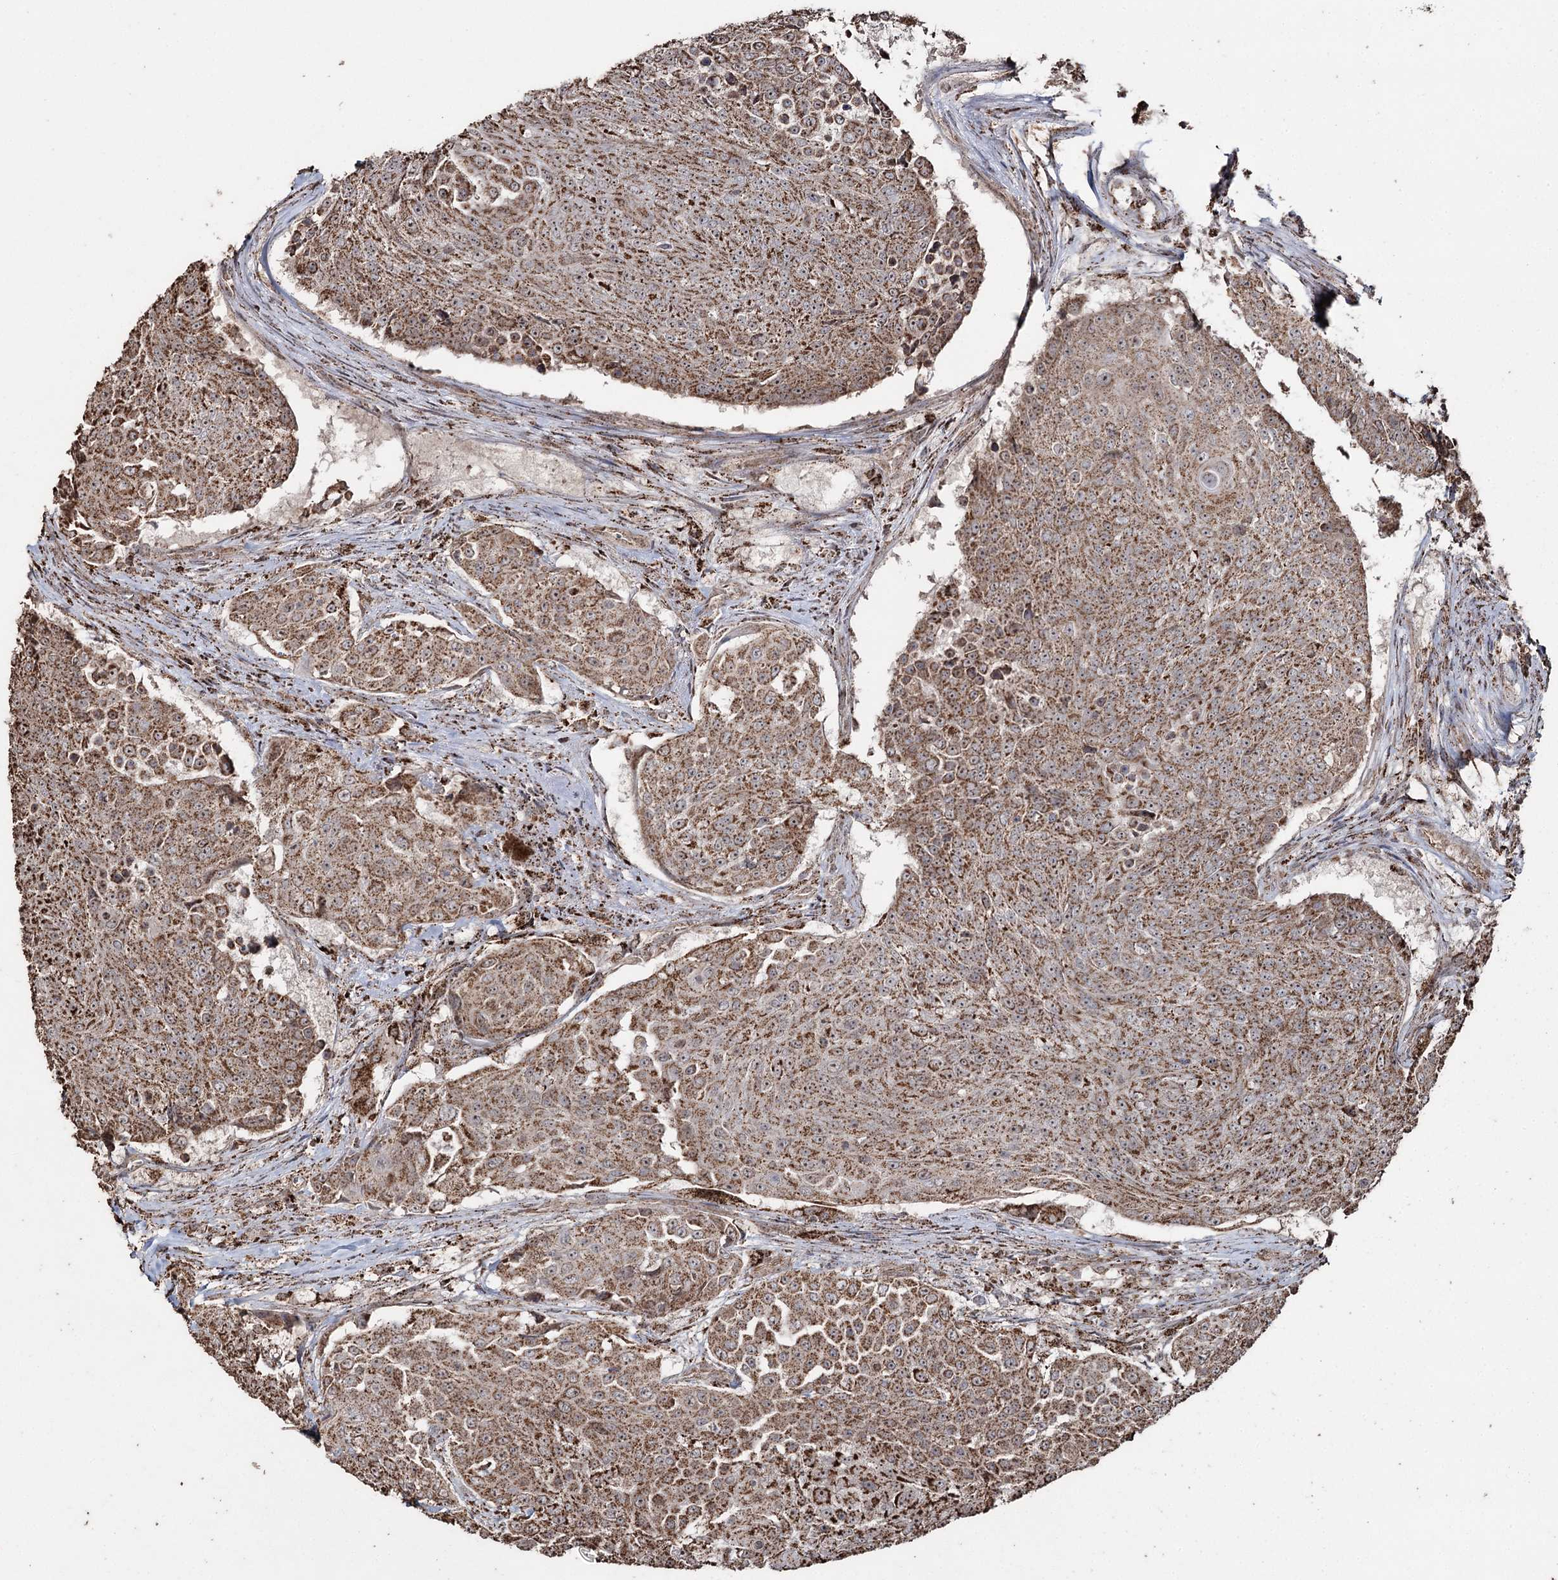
{"staining": {"intensity": "moderate", "quantity": ">75%", "location": "cytoplasmic/membranous,nuclear"}, "tissue": "urothelial cancer", "cell_type": "Tumor cells", "image_type": "cancer", "snomed": [{"axis": "morphology", "description": "Urothelial carcinoma, High grade"}, {"axis": "topography", "description": "Urinary bladder"}], "caption": "An immunohistochemistry photomicrograph of tumor tissue is shown. Protein staining in brown shows moderate cytoplasmic/membranous and nuclear positivity in urothelial carcinoma (high-grade) within tumor cells.", "gene": "SLF2", "patient": {"sex": "female", "age": 63}}